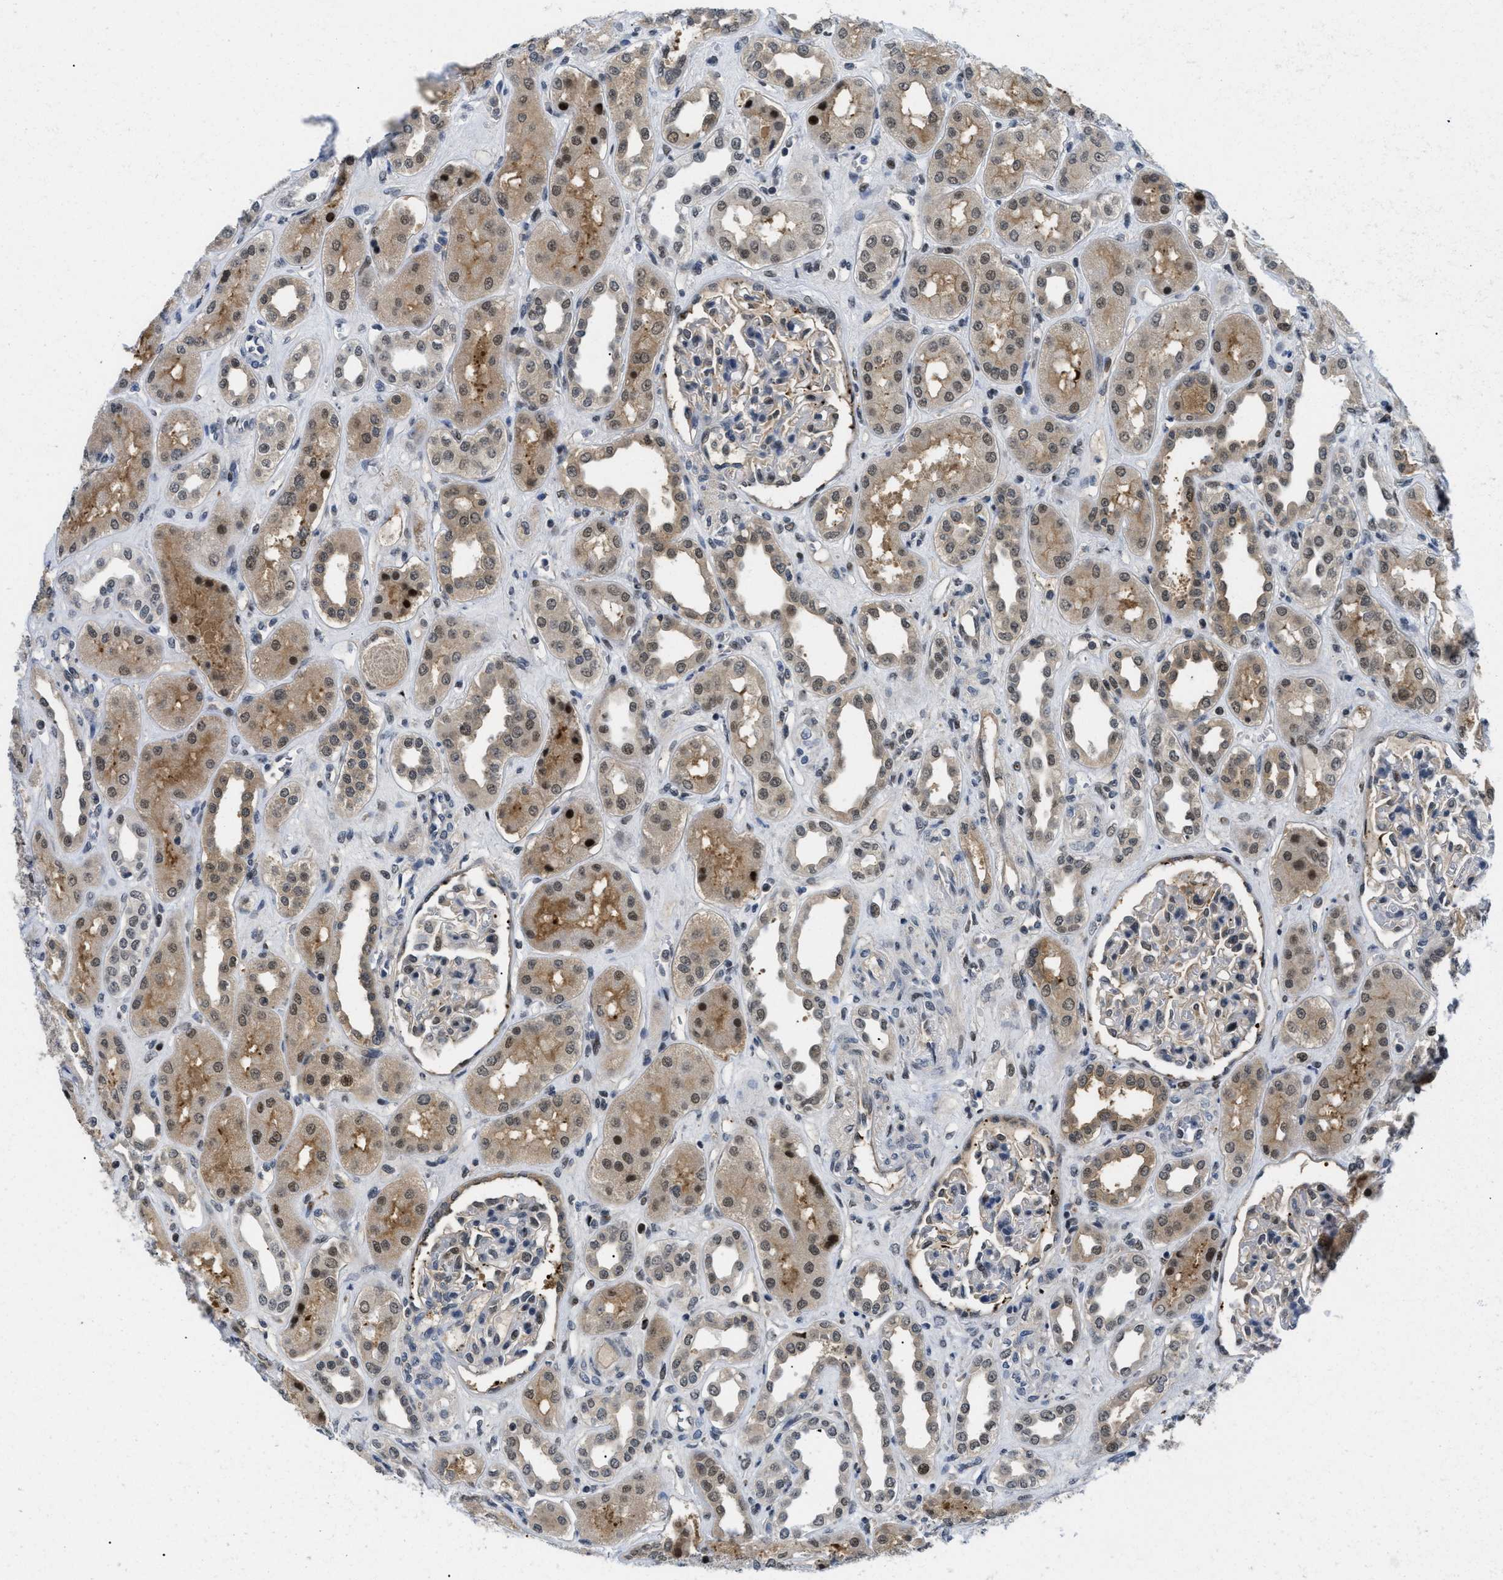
{"staining": {"intensity": "moderate", "quantity": "25%-75%", "location": "nuclear"}, "tissue": "kidney", "cell_type": "Cells in glomeruli", "image_type": "normal", "snomed": [{"axis": "morphology", "description": "Normal tissue, NOS"}, {"axis": "topography", "description": "Kidney"}], "caption": "Moderate nuclear protein staining is present in about 25%-75% of cells in glomeruli in kidney. Using DAB (brown) and hematoxylin (blue) stains, captured at high magnification using brightfield microscopy.", "gene": "SLC29A2", "patient": {"sex": "male", "age": 59}}